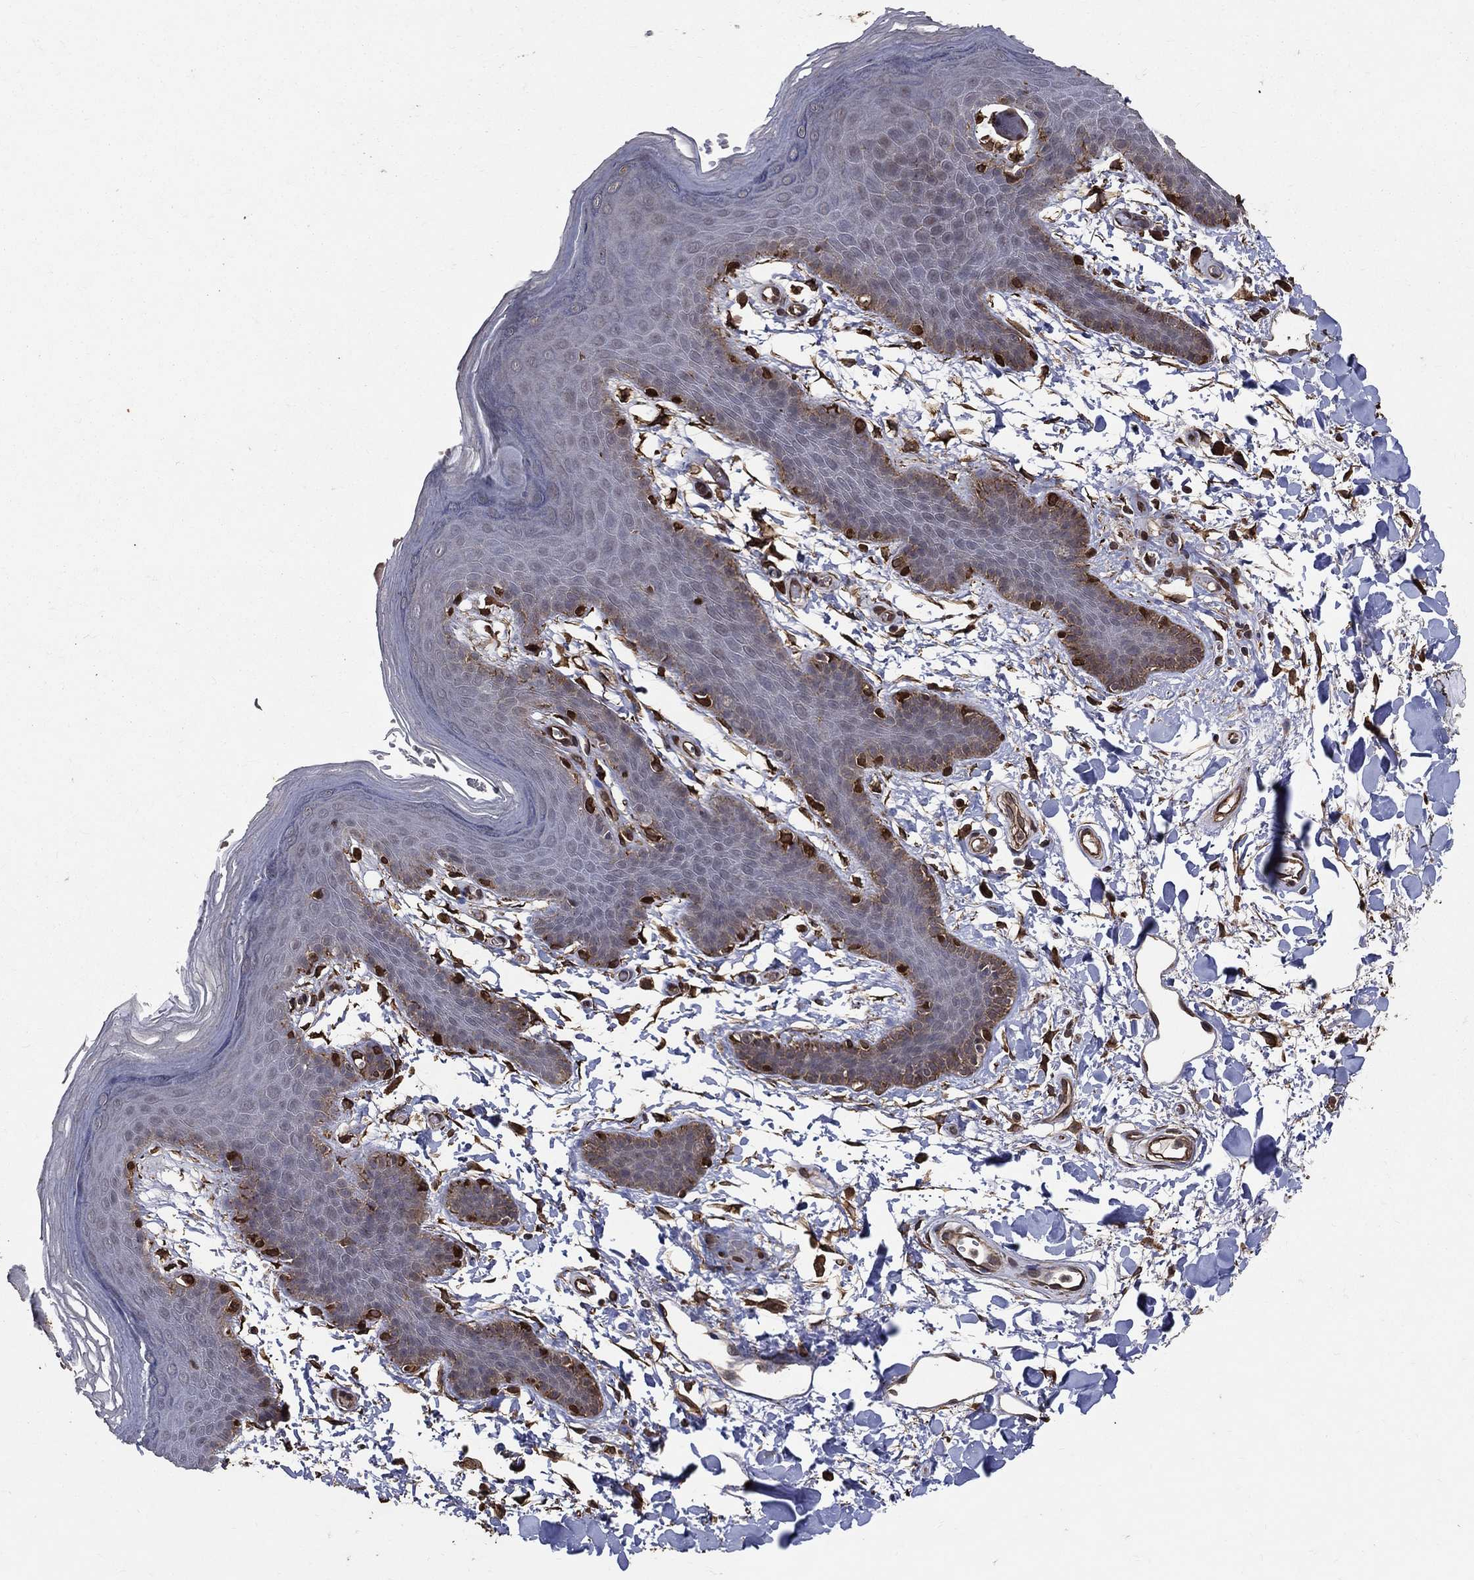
{"staining": {"intensity": "strong", "quantity": "<25%", "location": "cytoplasmic/membranous,nuclear"}, "tissue": "skin", "cell_type": "Epidermal cells", "image_type": "normal", "snomed": [{"axis": "morphology", "description": "Normal tissue, NOS"}, {"axis": "topography", "description": "Anal"}], "caption": "DAB (3,3'-diaminobenzidine) immunohistochemical staining of unremarkable skin demonstrates strong cytoplasmic/membranous,nuclear protein staining in about <25% of epidermal cells. (DAB IHC with brightfield microscopy, high magnification).", "gene": "DPYSL2", "patient": {"sex": "male", "age": 53}}